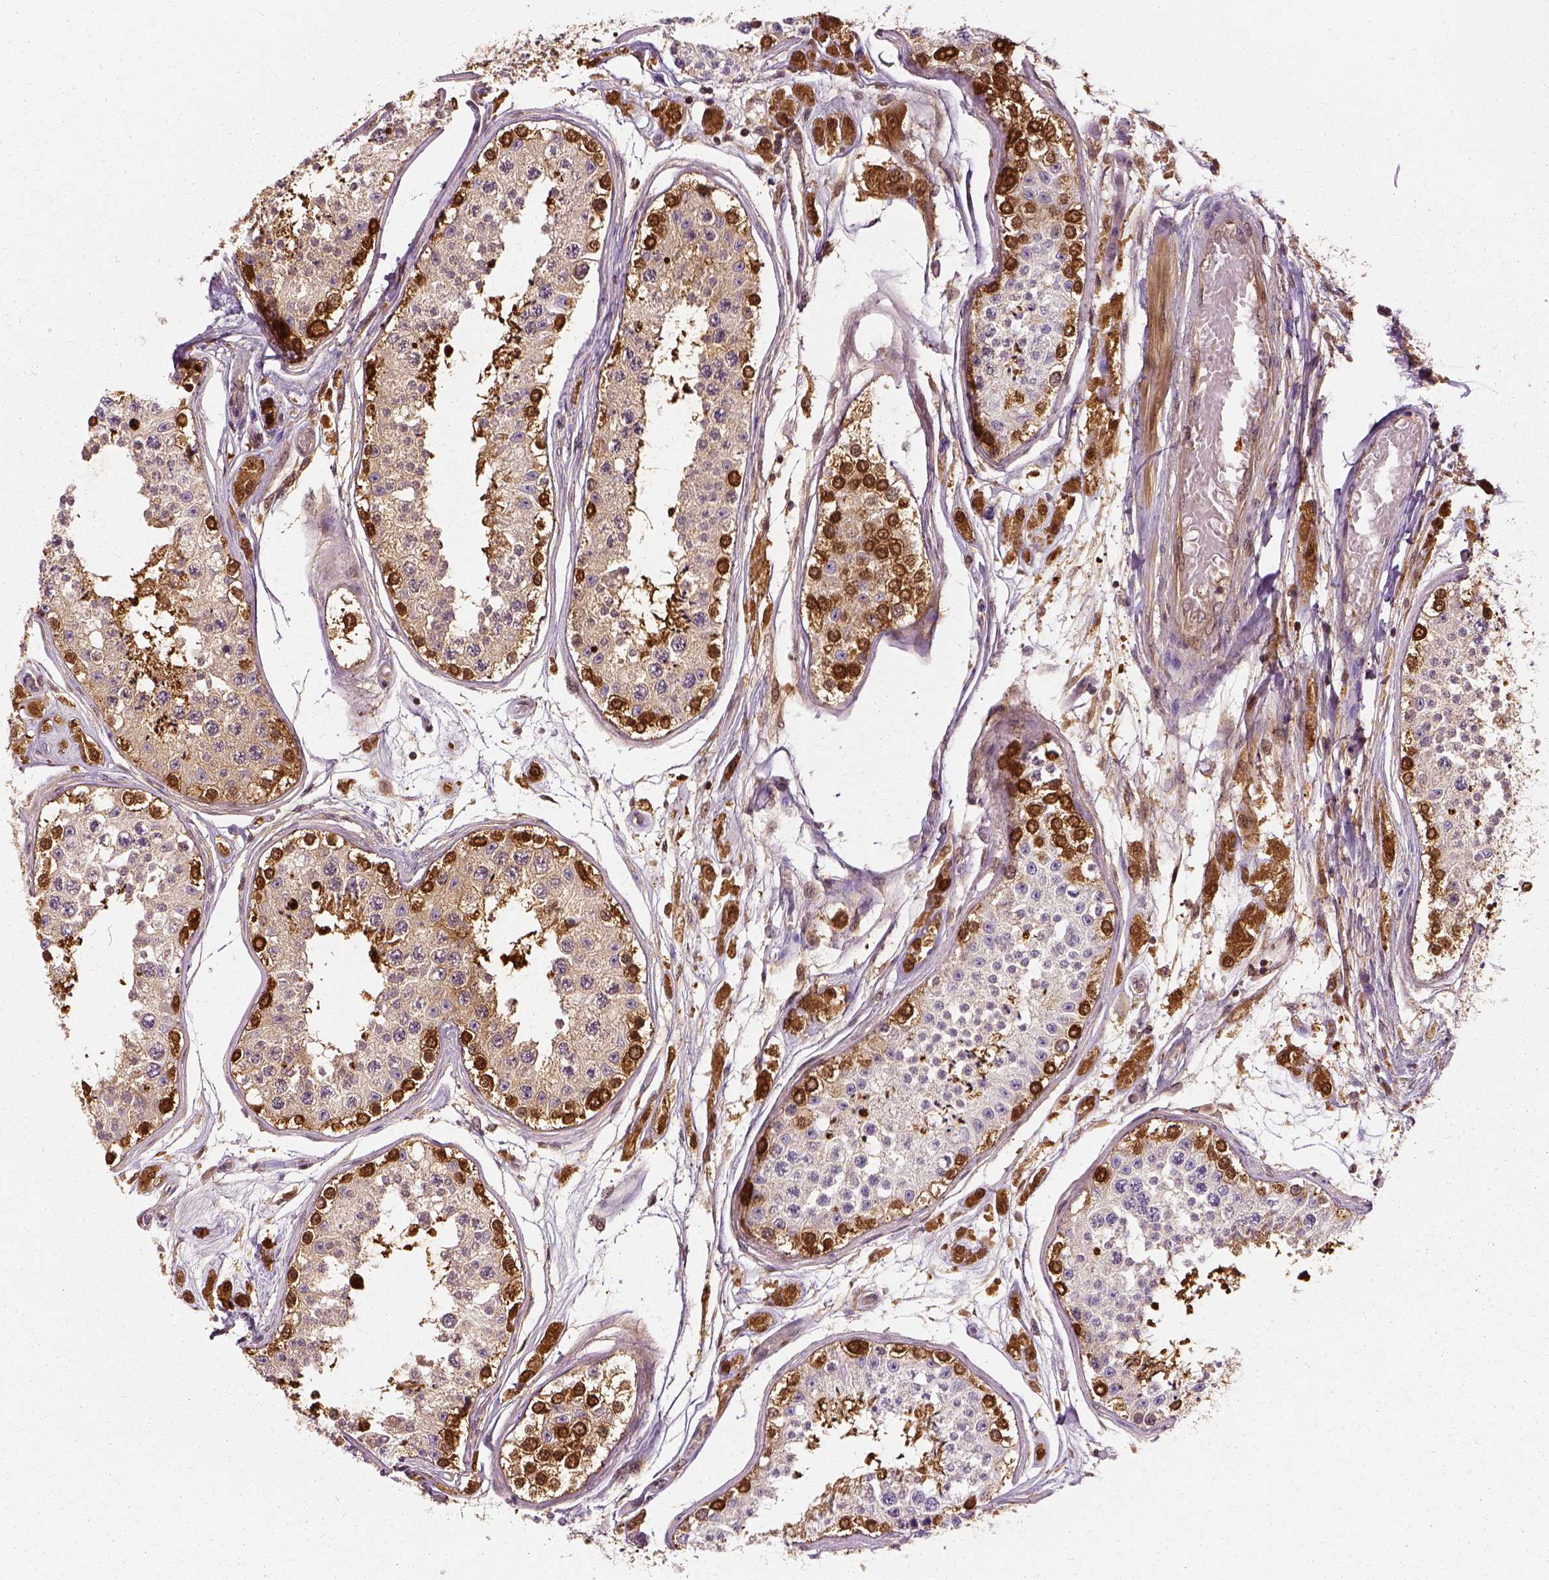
{"staining": {"intensity": "strong", "quantity": "<25%", "location": "cytoplasmic/membranous,nuclear"}, "tissue": "testis", "cell_type": "Cells in seminiferous ducts", "image_type": "normal", "snomed": [{"axis": "morphology", "description": "Normal tissue, NOS"}, {"axis": "topography", "description": "Testis"}], "caption": "Testis stained with immunohistochemistry demonstrates strong cytoplasmic/membranous,nuclear positivity in about <25% of cells in seminiferous ducts. (Stains: DAB in brown, nuclei in blue, Microscopy: brightfield microscopy at high magnification).", "gene": "GPI", "patient": {"sex": "male", "age": 25}}